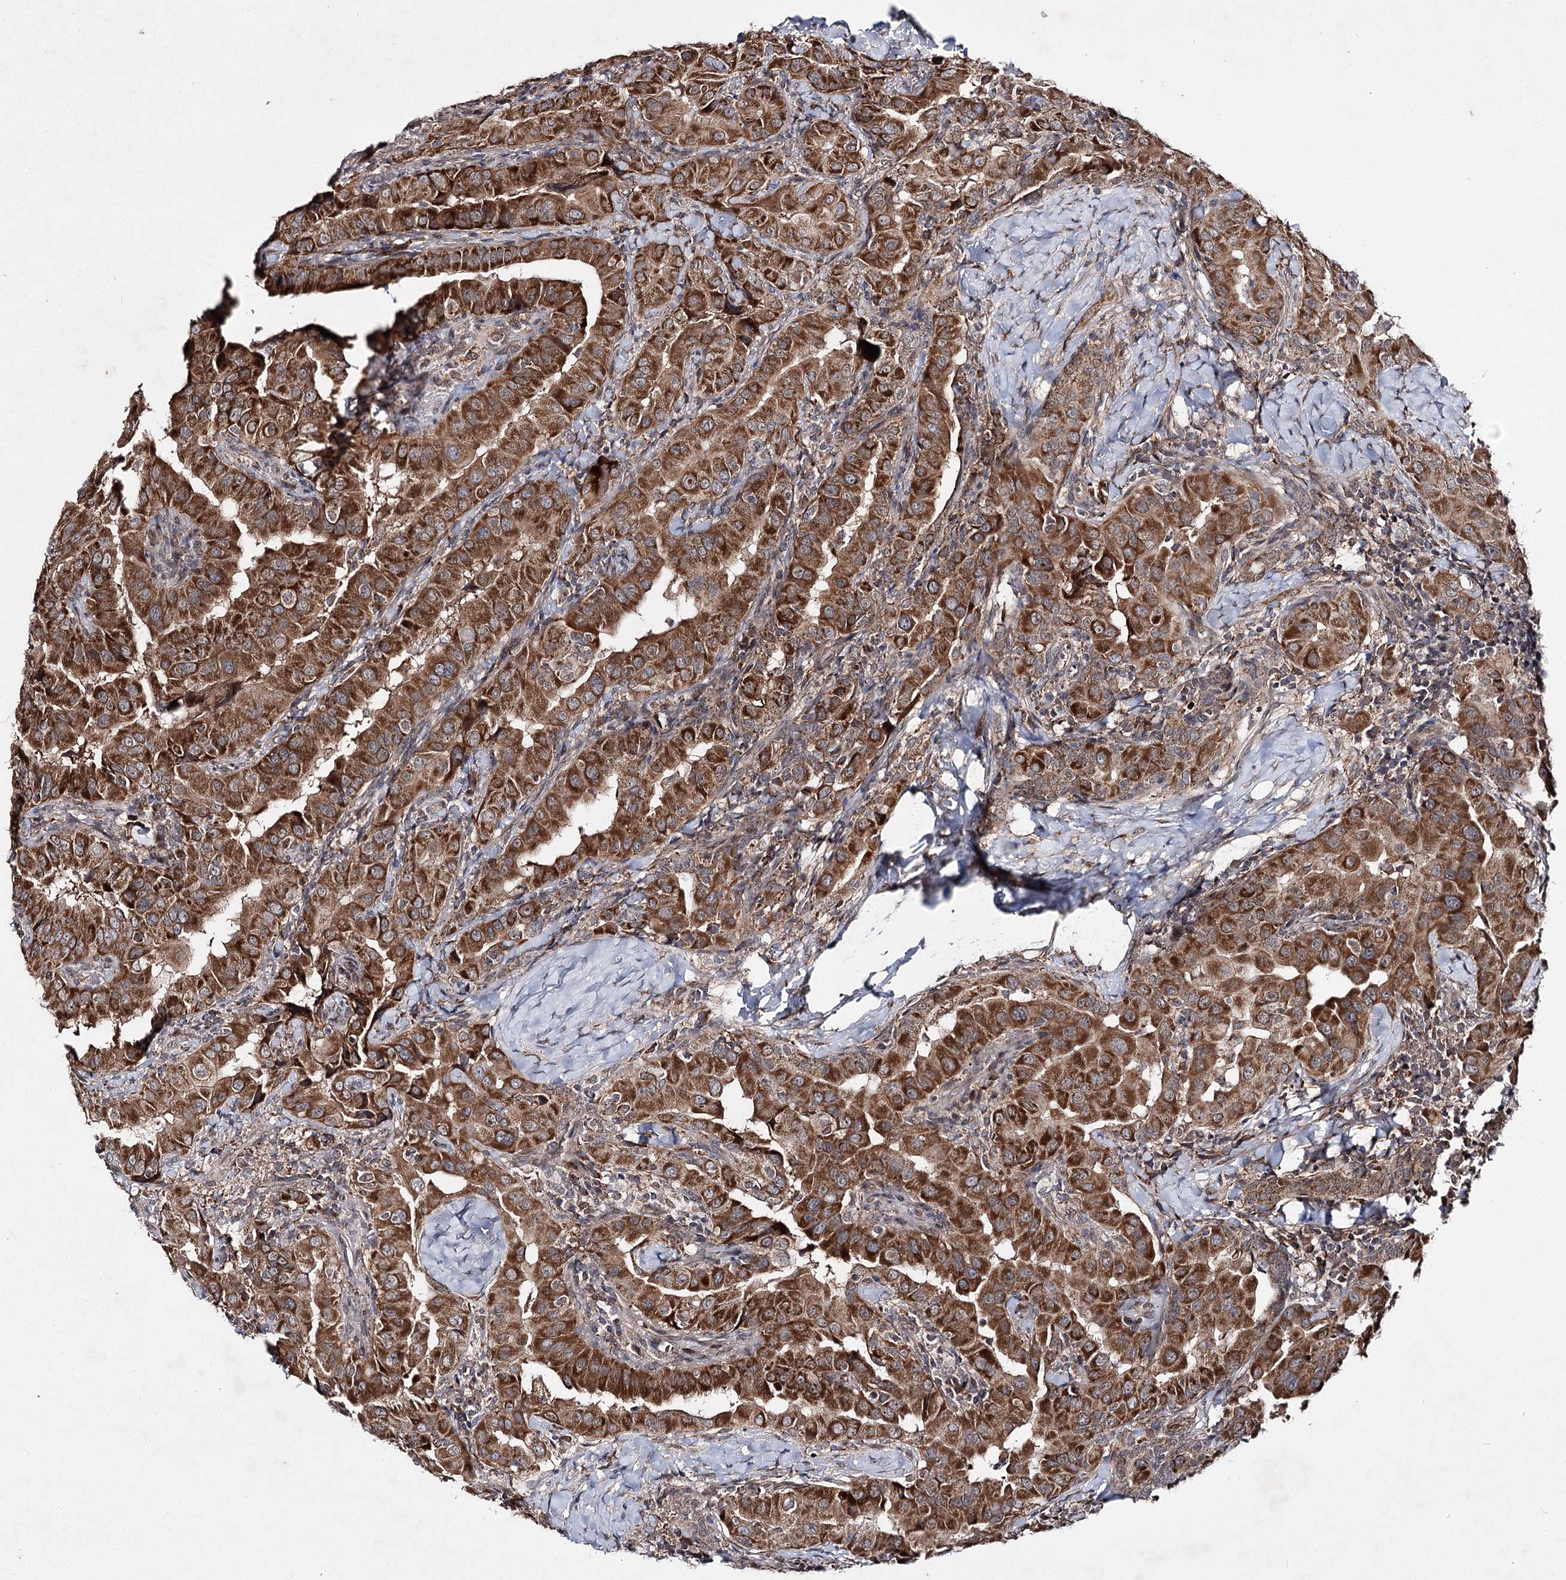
{"staining": {"intensity": "strong", "quantity": ">75%", "location": "cytoplasmic/membranous"}, "tissue": "thyroid cancer", "cell_type": "Tumor cells", "image_type": "cancer", "snomed": [{"axis": "morphology", "description": "Papillary adenocarcinoma, NOS"}, {"axis": "topography", "description": "Thyroid gland"}], "caption": "The image shows staining of thyroid cancer, revealing strong cytoplasmic/membranous protein positivity (brown color) within tumor cells.", "gene": "MSANTD2", "patient": {"sex": "male", "age": 33}}